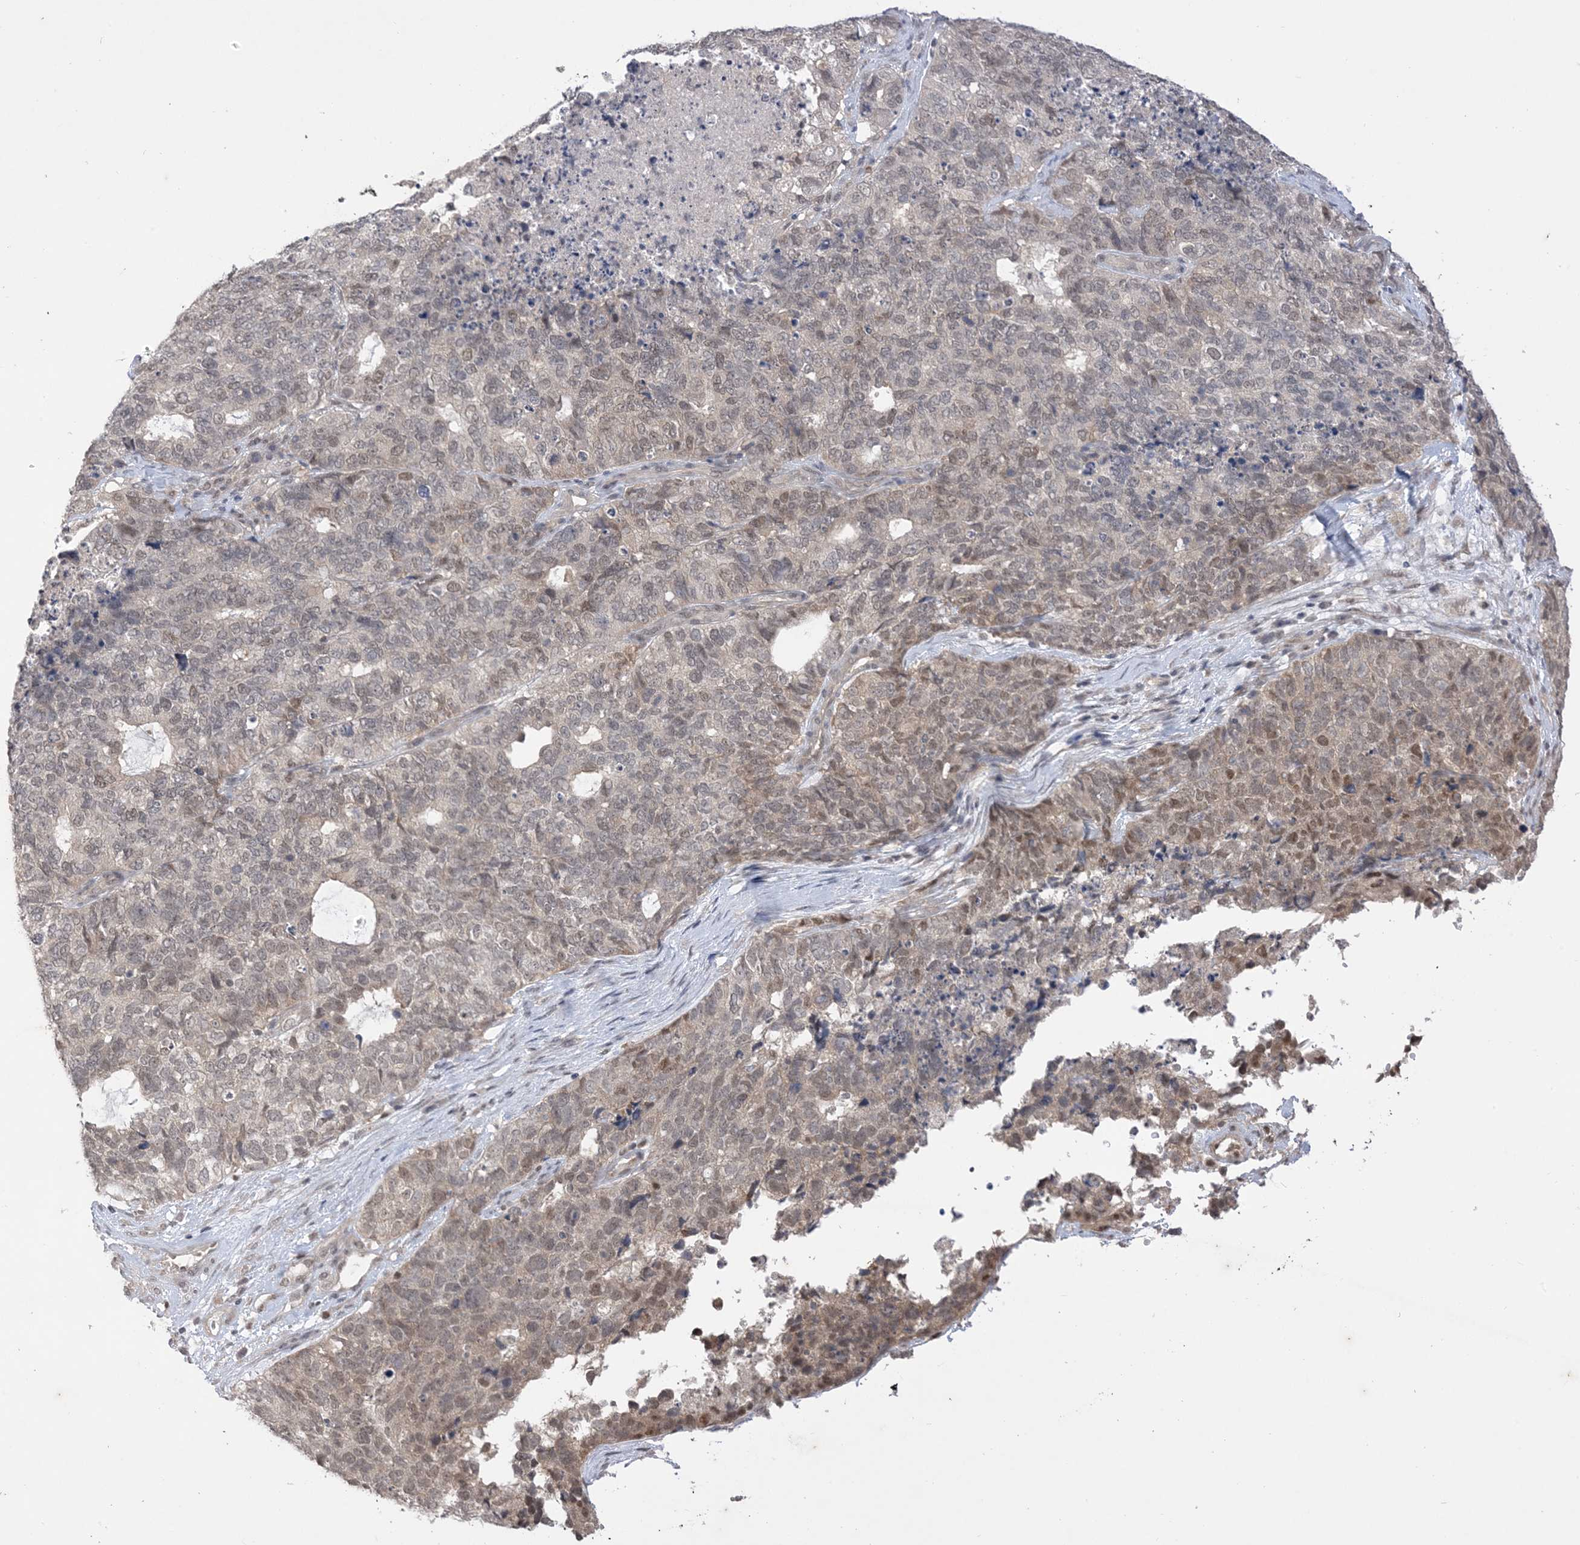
{"staining": {"intensity": "weak", "quantity": "25%-75%", "location": "nuclear"}, "tissue": "cervical cancer", "cell_type": "Tumor cells", "image_type": "cancer", "snomed": [{"axis": "morphology", "description": "Squamous cell carcinoma, NOS"}, {"axis": "topography", "description": "Cervix"}], "caption": "Cervical cancer (squamous cell carcinoma) stained with DAB IHC shows low levels of weak nuclear staining in approximately 25%-75% of tumor cells.", "gene": "RANBP9", "patient": {"sex": "female", "age": 63}}